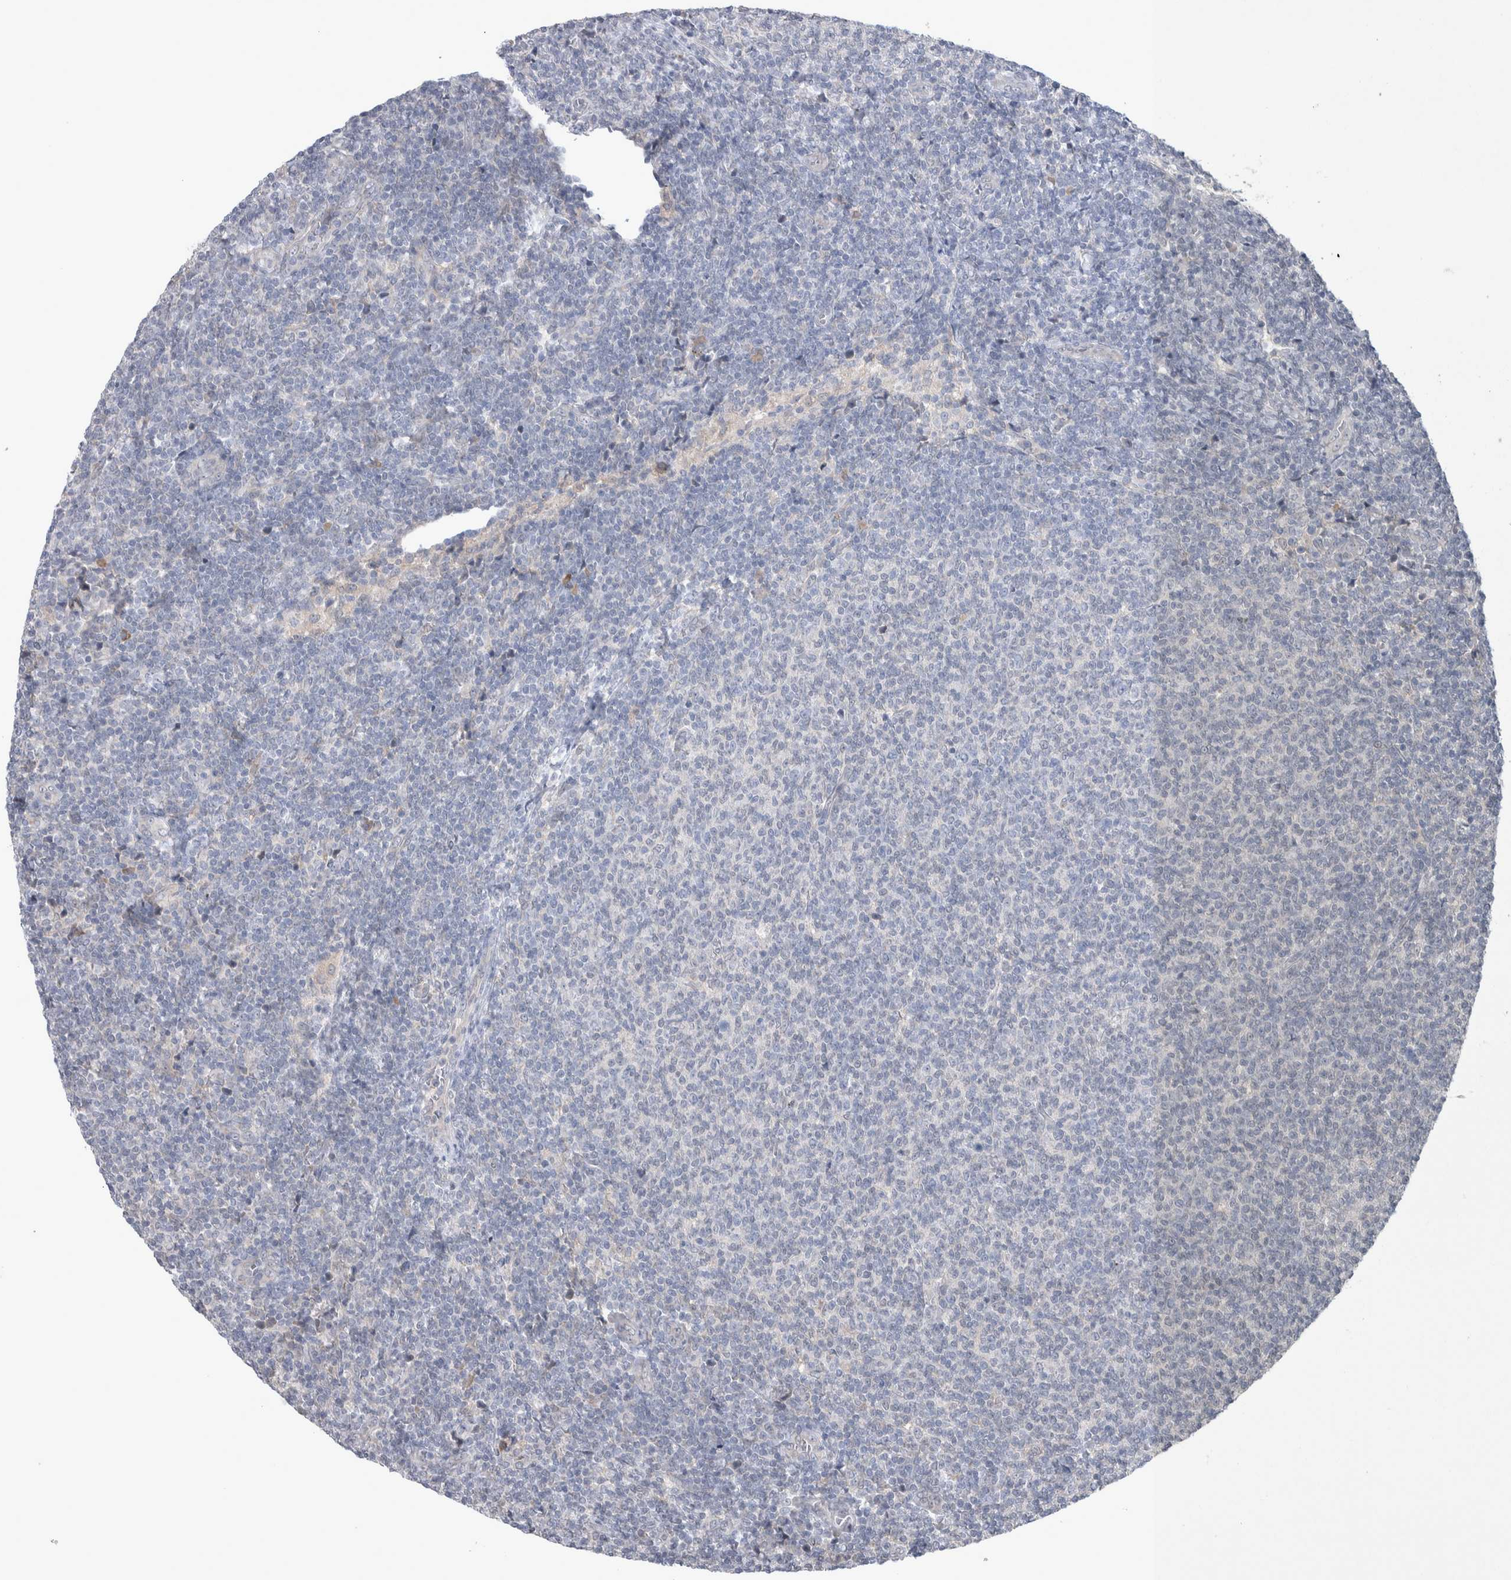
{"staining": {"intensity": "negative", "quantity": "none", "location": "none"}, "tissue": "lymphoma", "cell_type": "Tumor cells", "image_type": "cancer", "snomed": [{"axis": "morphology", "description": "Malignant lymphoma, non-Hodgkin's type, Low grade"}, {"axis": "topography", "description": "Lymph node"}], "caption": "DAB (3,3'-diaminobenzidine) immunohistochemical staining of human low-grade malignant lymphoma, non-Hodgkin's type shows no significant staining in tumor cells.", "gene": "CUL2", "patient": {"sex": "male", "age": 66}}